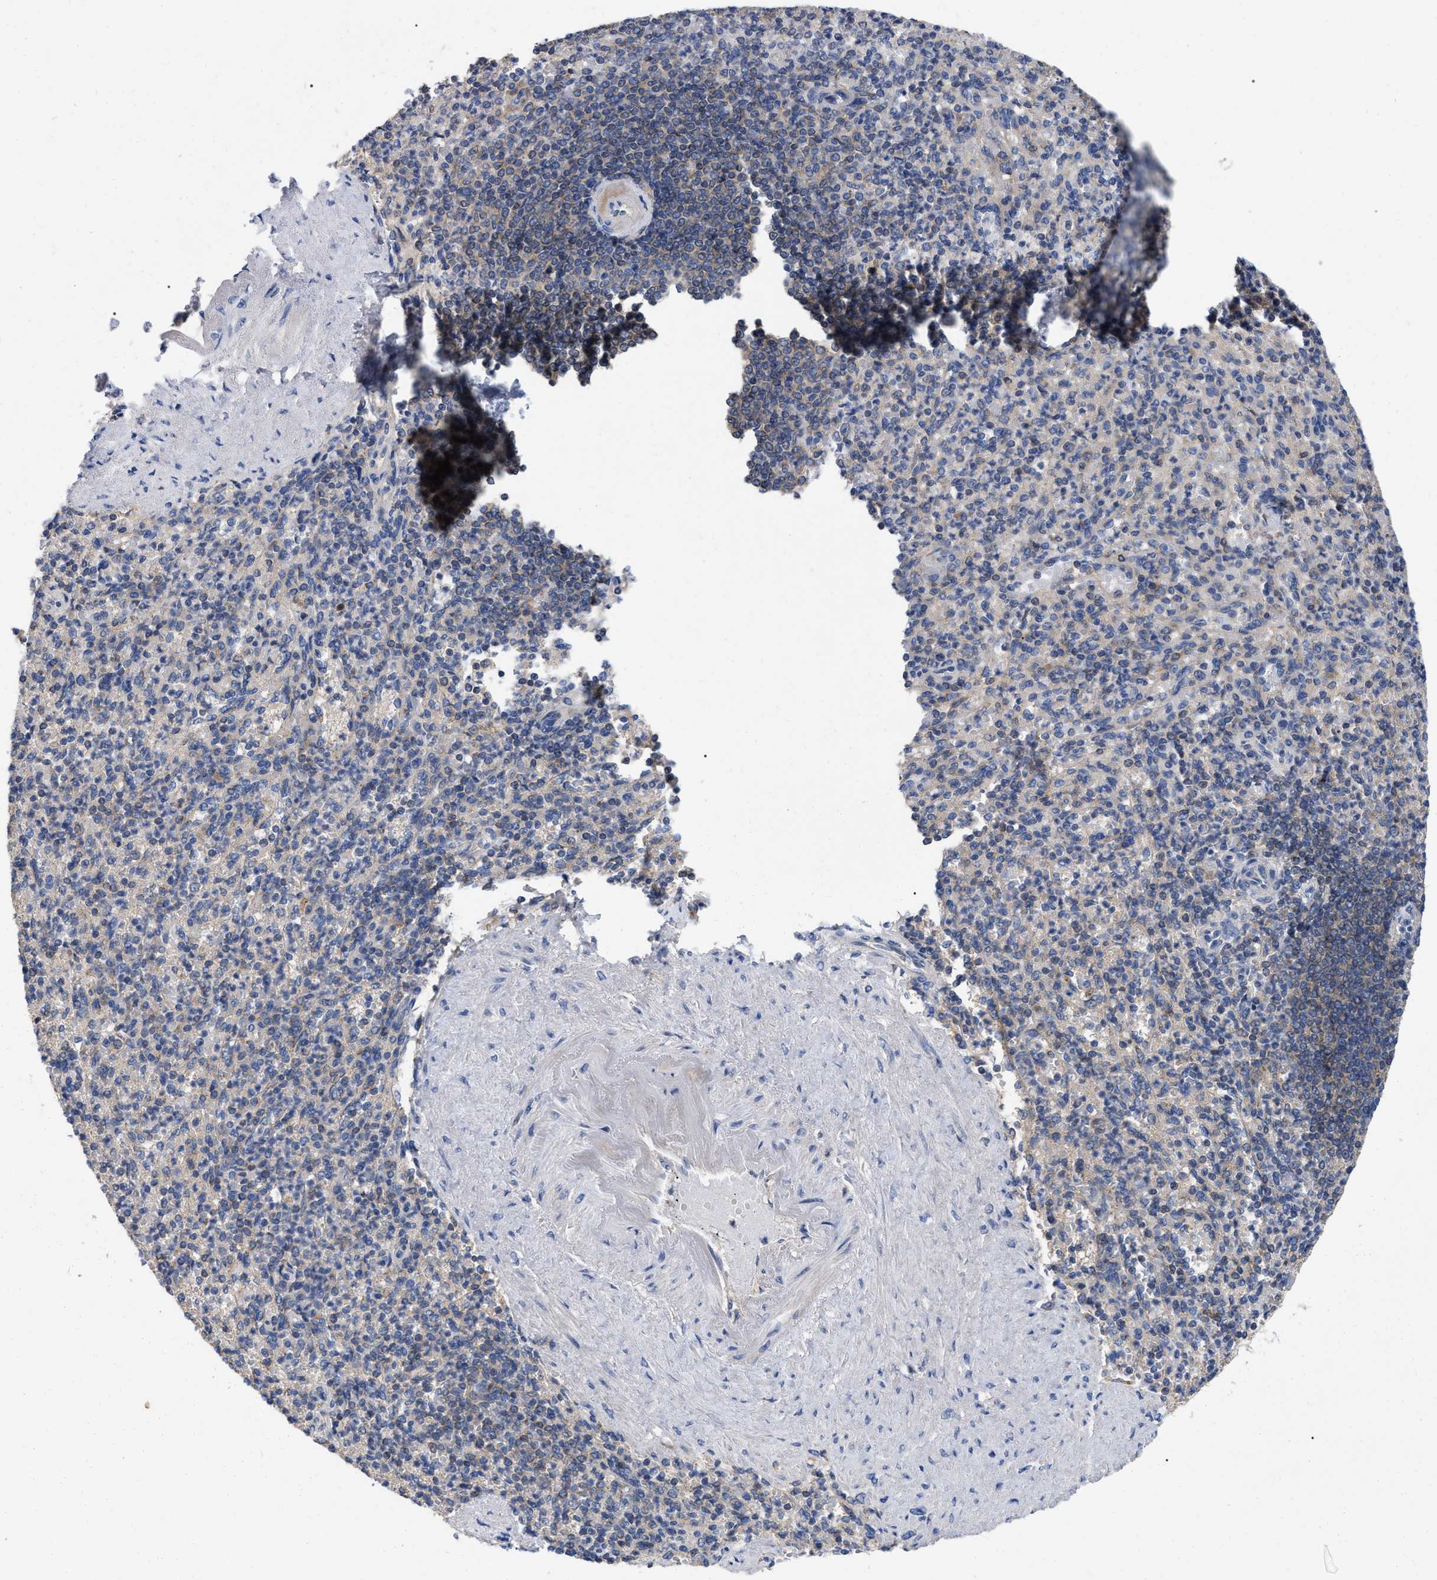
{"staining": {"intensity": "weak", "quantity": "25%-75%", "location": "cytoplasmic/membranous"}, "tissue": "spleen", "cell_type": "Cells in red pulp", "image_type": "normal", "snomed": [{"axis": "morphology", "description": "Normal tissue, NOS"}, {"axis": "topography", "description": "Spleen"}], "caption": "Immunohistochemistry (DAB) staining of normal human spleen reveals weak cytoplasmic/membranous protein expression in about 25%-75% of cells in red pulp.", "gene": "RAP1GDS1", "patient": {"sex": "female", "age": 74}}